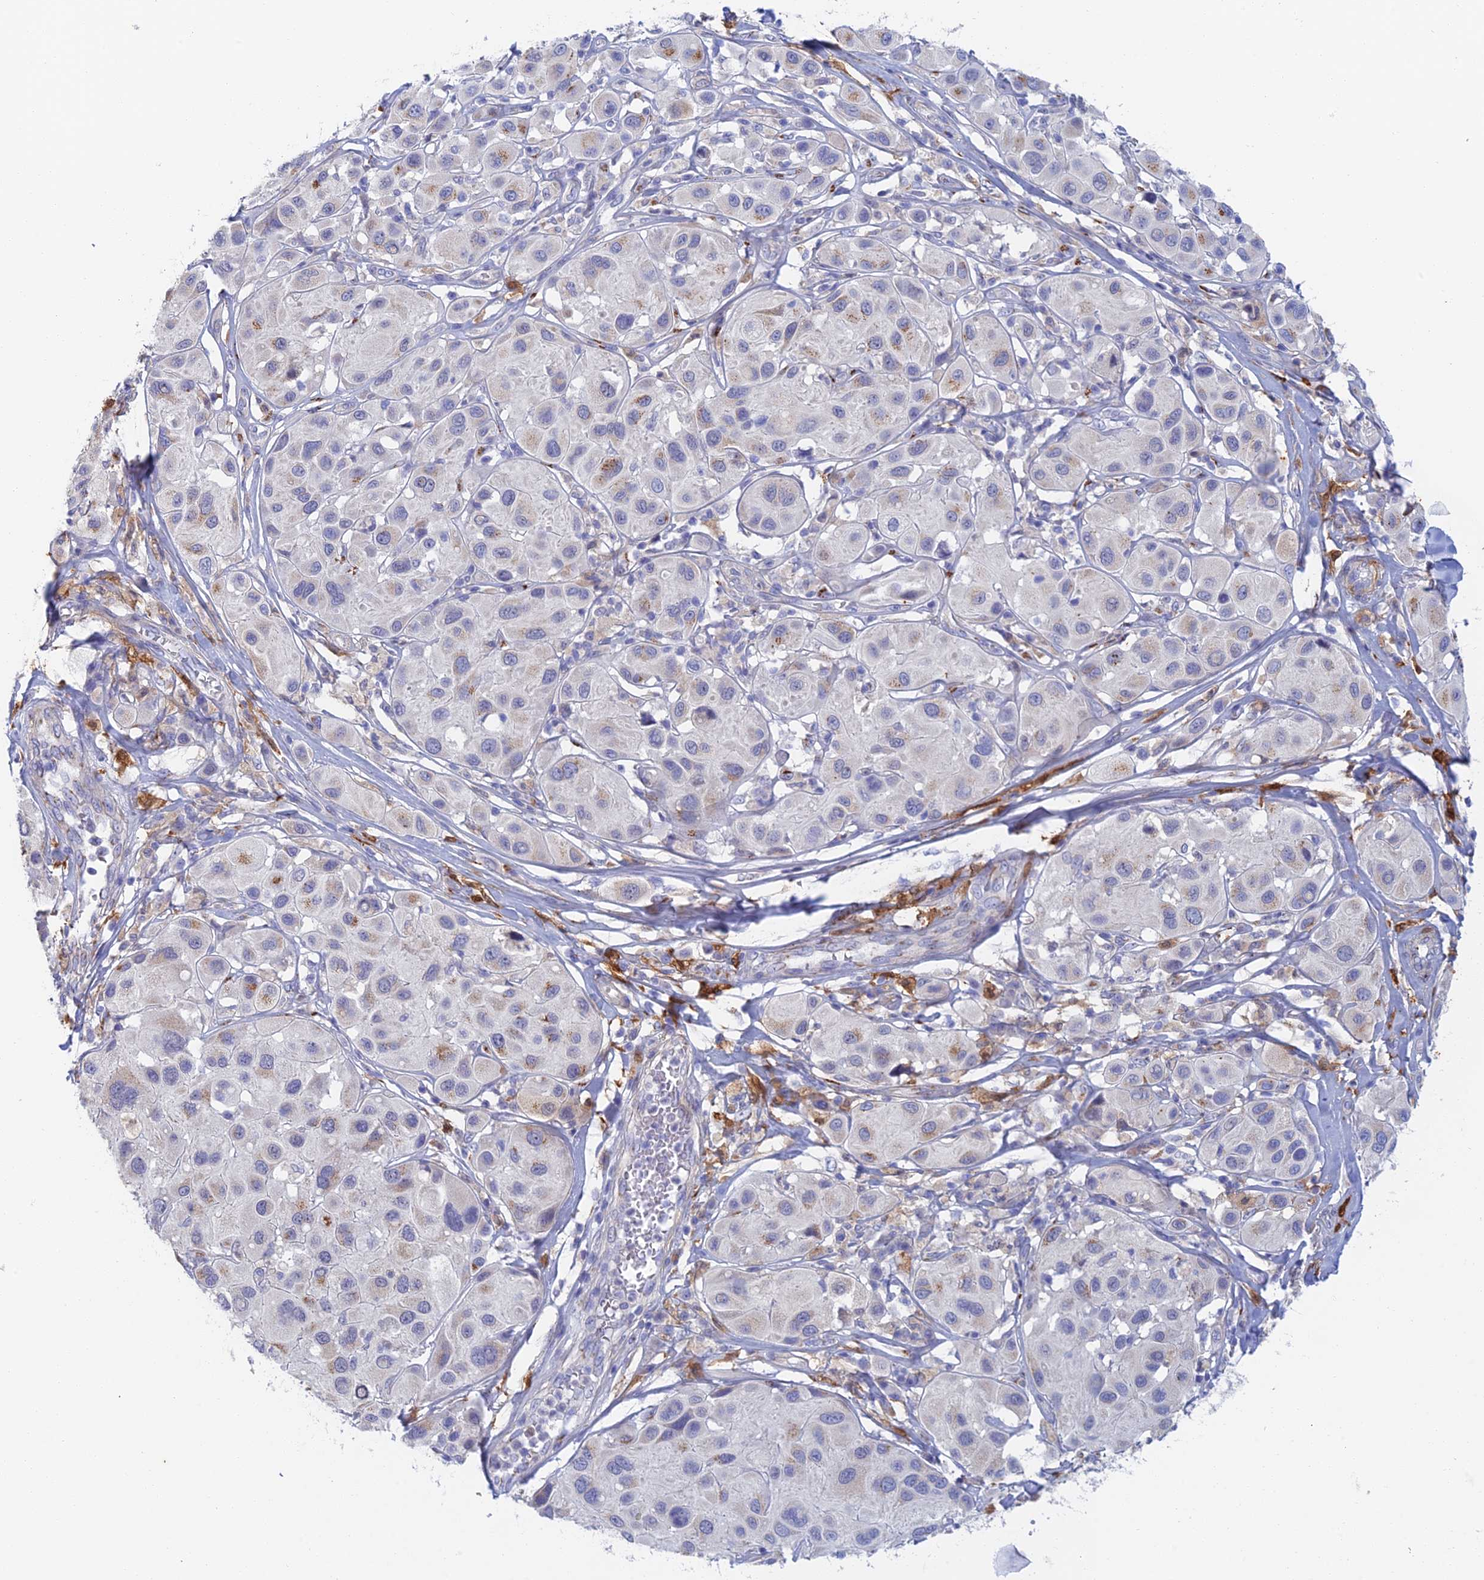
{"staining": {"intensity": "moderate", "quantity": "<25%", "location": "cytoplasmic/membranous"}, "tissue": "melanoma", "cell_type": "Tumor cells", "image_type": "cancer", "snomed": [{"axis": "morphology", "description": "Malignant melanoma, Metastatic site"}, {"axis": "topography", "description": "Skin"}], "caption": "This photomicrograph demonstrates melanoma stained with immunohistochemistry to label a protein in brown. The cytoplasmic/membranous of tumor cells show moderate positivity for the protein. Nuclei are counter-stained blue.", "gene": "SLC24A3", "patient": {"sex": "male", "age": 41}}